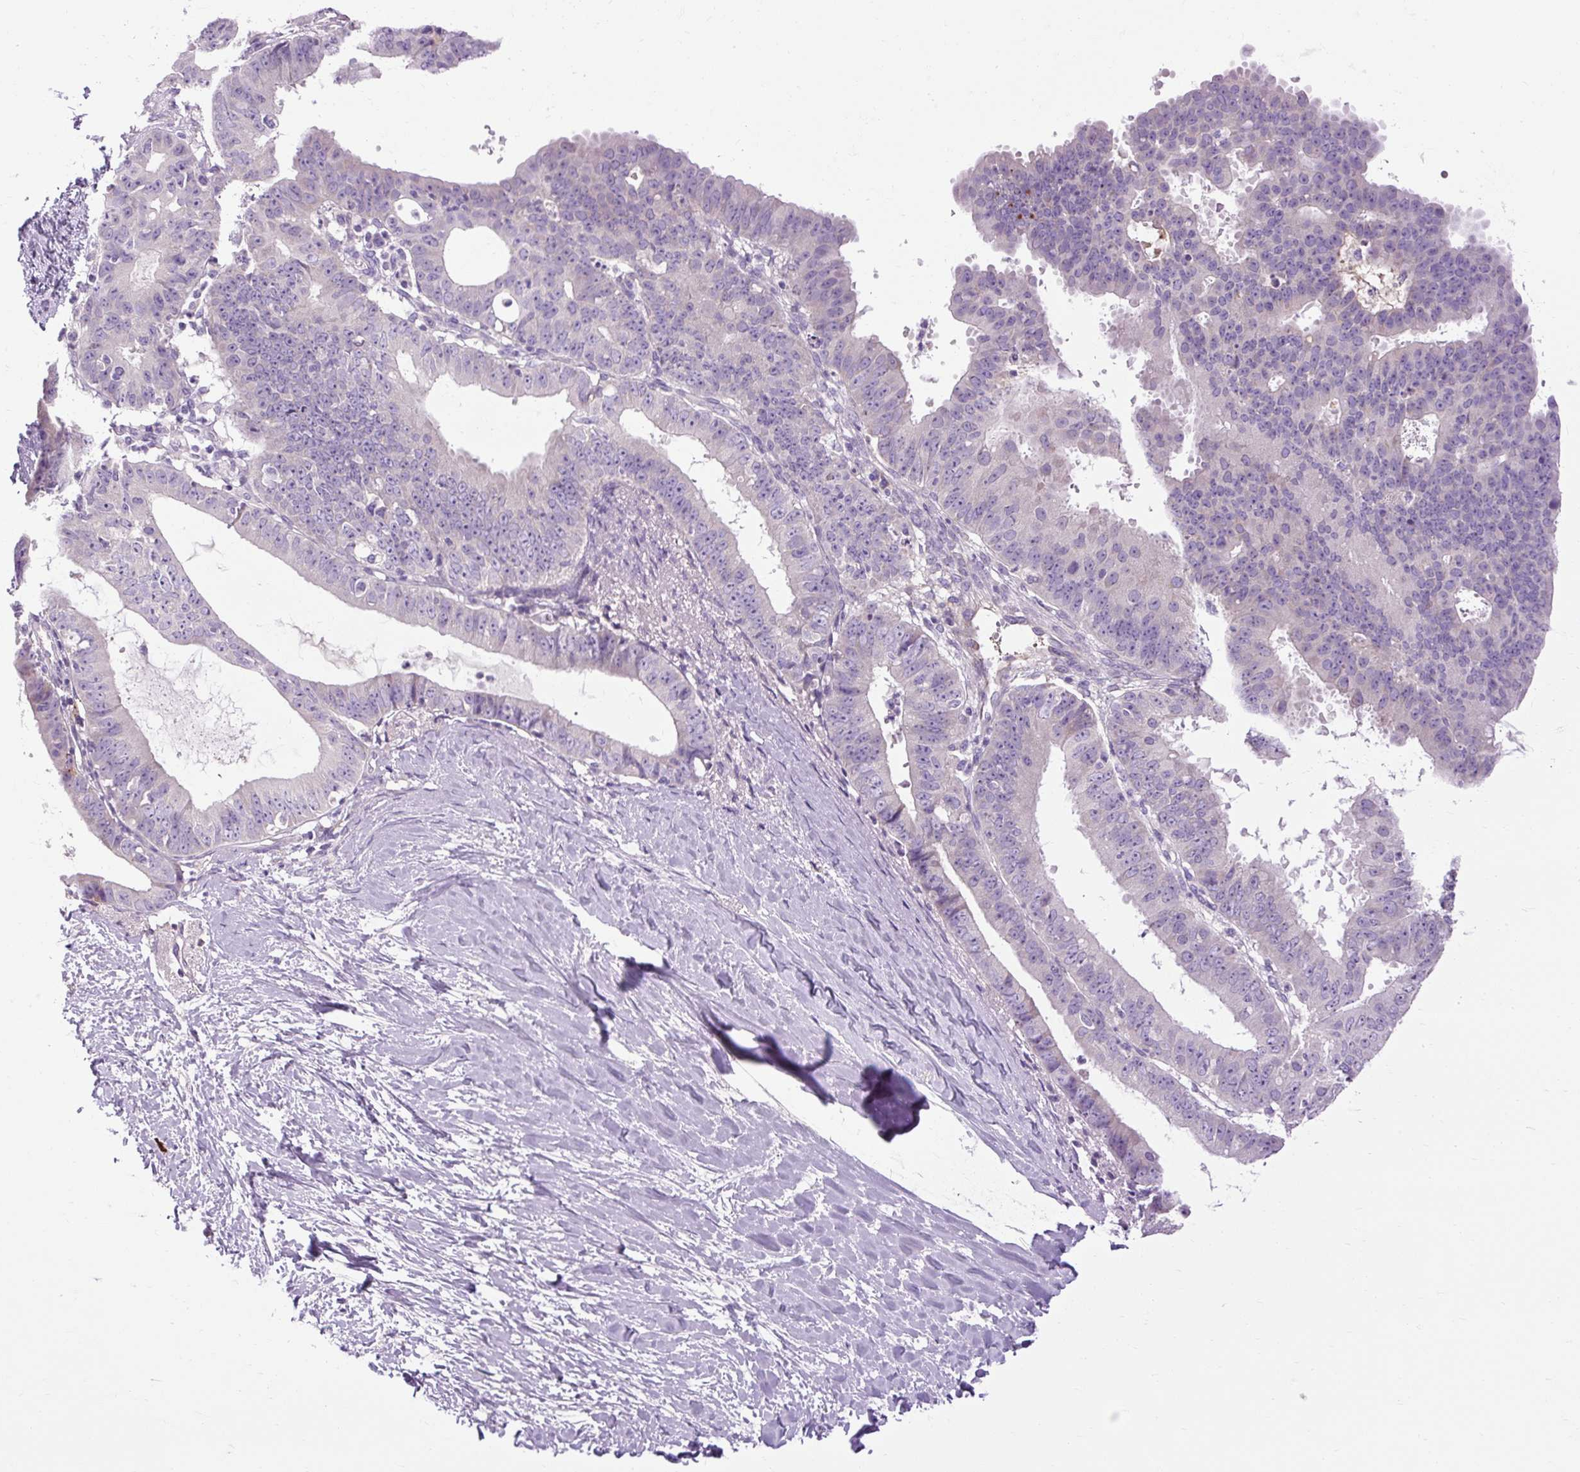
{"staining": {"intensity": "negative", "quantity": "none", "location": "none"}, "tissue": "ovarian cancer", "cell_type": "Tumor cells", "image_type": "cancer", "snomed": [{"axis": "morphology", "description": "Carcinoma, endometroid"}, {"axis": "topography", "description": "Ovary"}], "caption": "IHC histopathology image of ovarian cancer (endometroid carcinoma) stained for a protein (brown), which displays no staining in tumor cells.", "gene": "ARRDC2", "patient": {"sex": "female", "age": 42}}